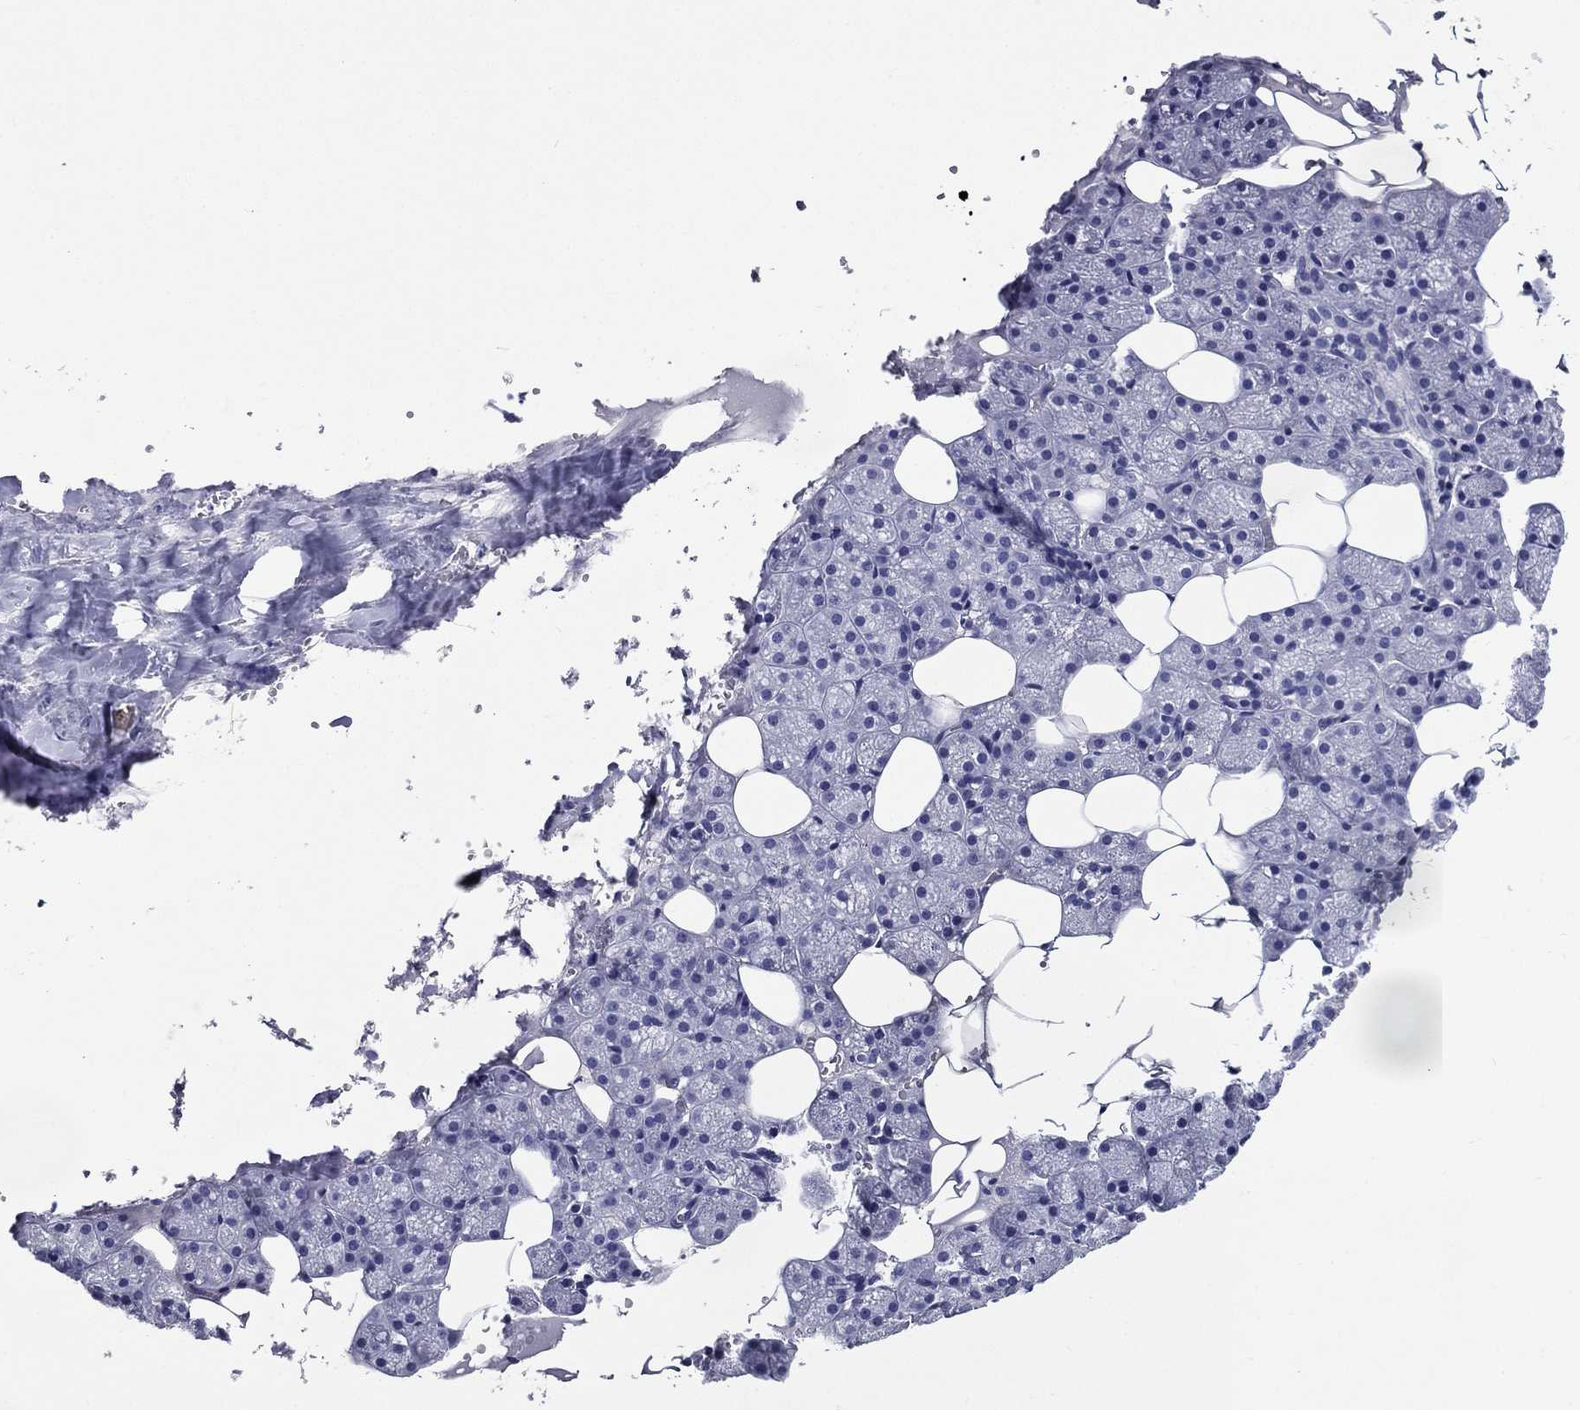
{"staining": {"intensity": "negative", "quantity": "none", "location": "none"}, "tissue": "salivary gland", "cell_type": "Glandular cells", "image_type": "normal", "snomed": [{"axis": "morphology", "description": "Normal tissue, NOS"}, {"axis": "topography", "description": "Salivary gland"}], "caption": "Immunohistochemistry of normal human salivary gland reveals no staining in glandular cells. (DAB (3,3'-diaminobenzidine) immunohistochemistry (IHC) visualized using brightfield microscopy, high magnification).", "gene": "ACE2", "patient": {"sex": "male", "age": 38}}